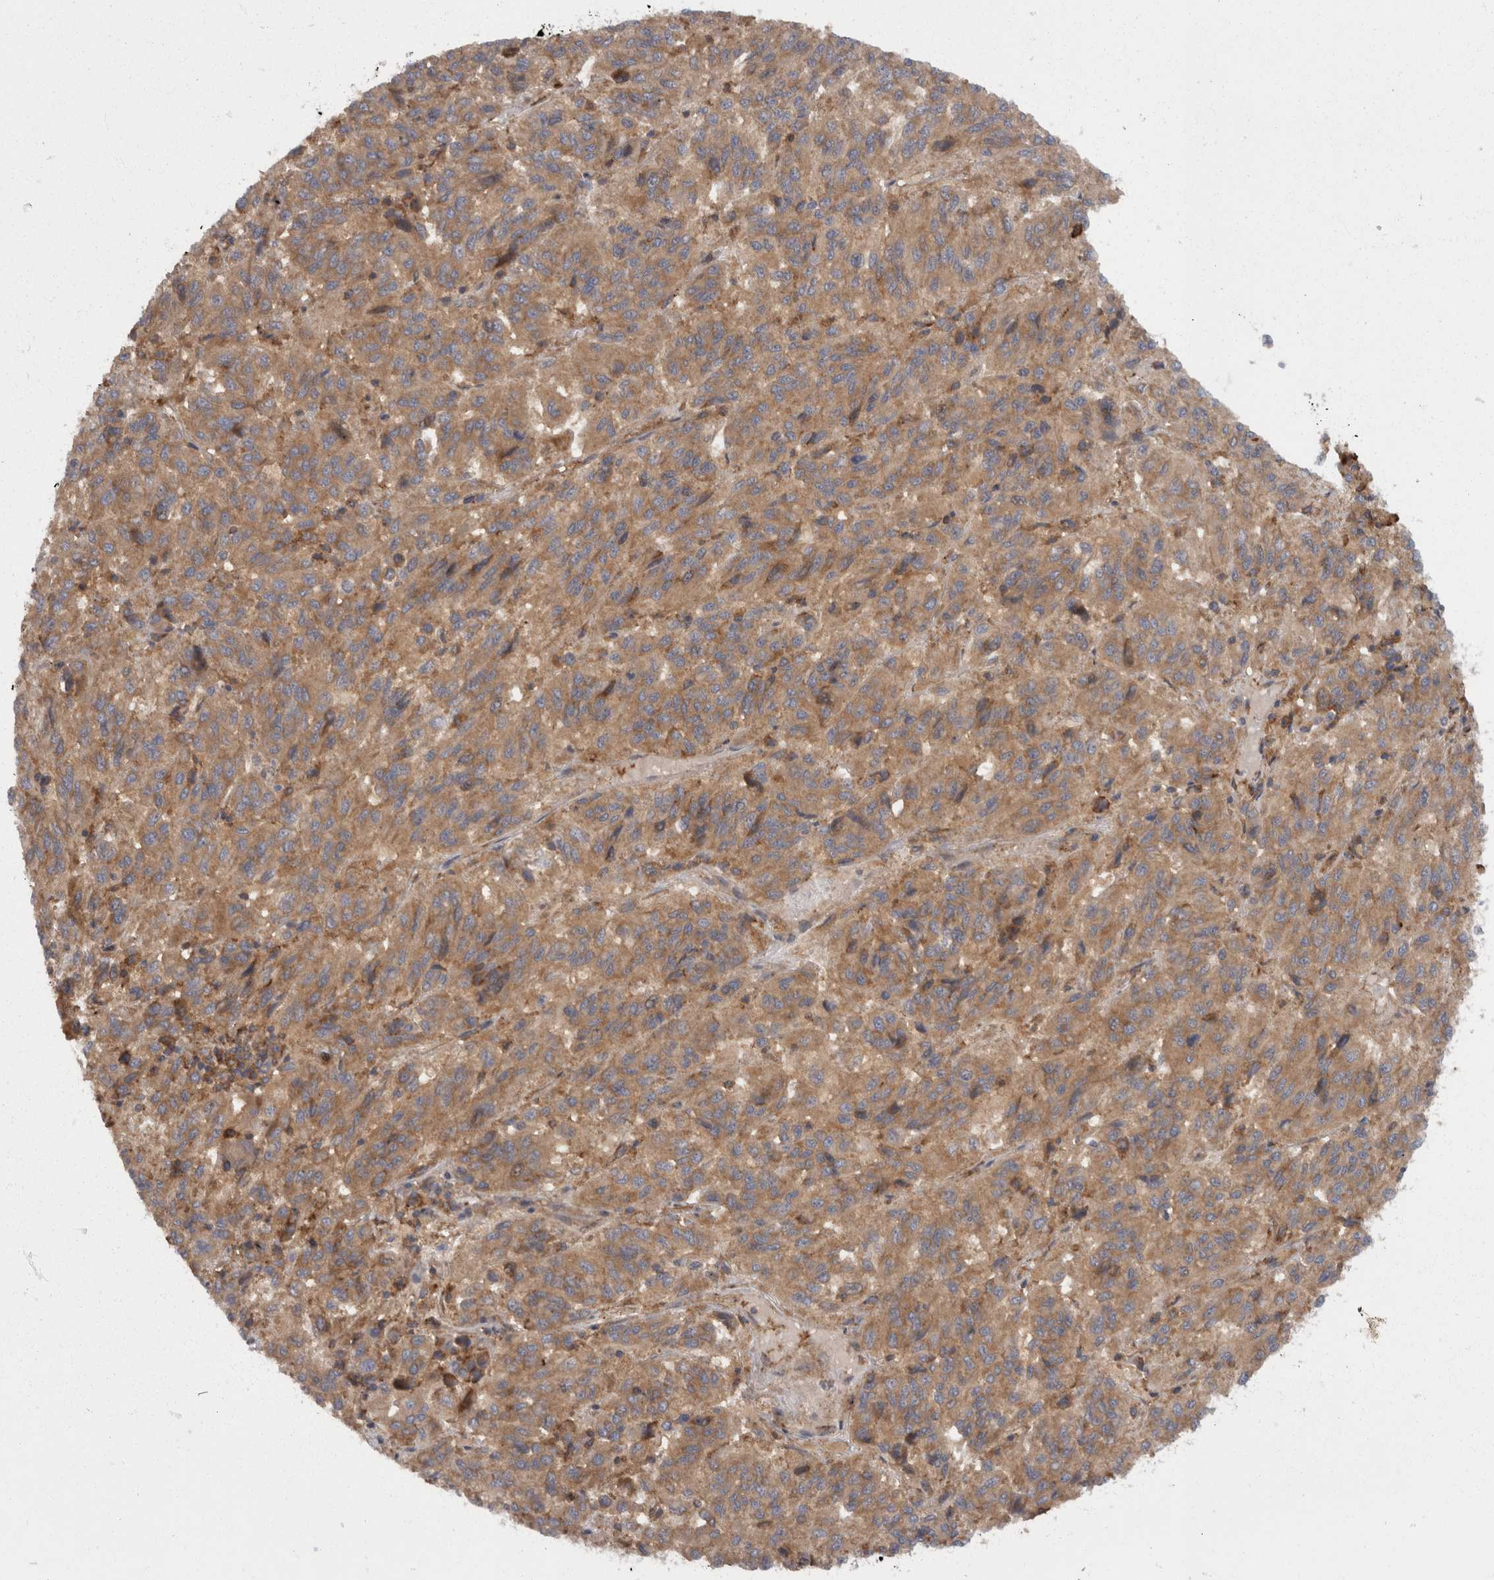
{"staining": {"intensity": "moderate", "quantity": ">75%", "location": "cytoplasmic/membranous"}, "tissue": "melanoma", "cell_type": "Tumor cells", "image_type": "cancer", "snomed": [{"axis": "morphology", "description": "Malignant melanoma, Metastatic site"}, {"axis": "topography", "description": "Lung"}], "caption": "A histopathology image of human melanoma stained for a protein reveals moderate cytoplasmic/membranous brown staining in tumor cells. (DAB (3,3'-diaminobenzidine) IHC with brightfield microscopy, high magnification).", "gene": "SMCR8", "patient": {"sex": "male", "age": 64}}